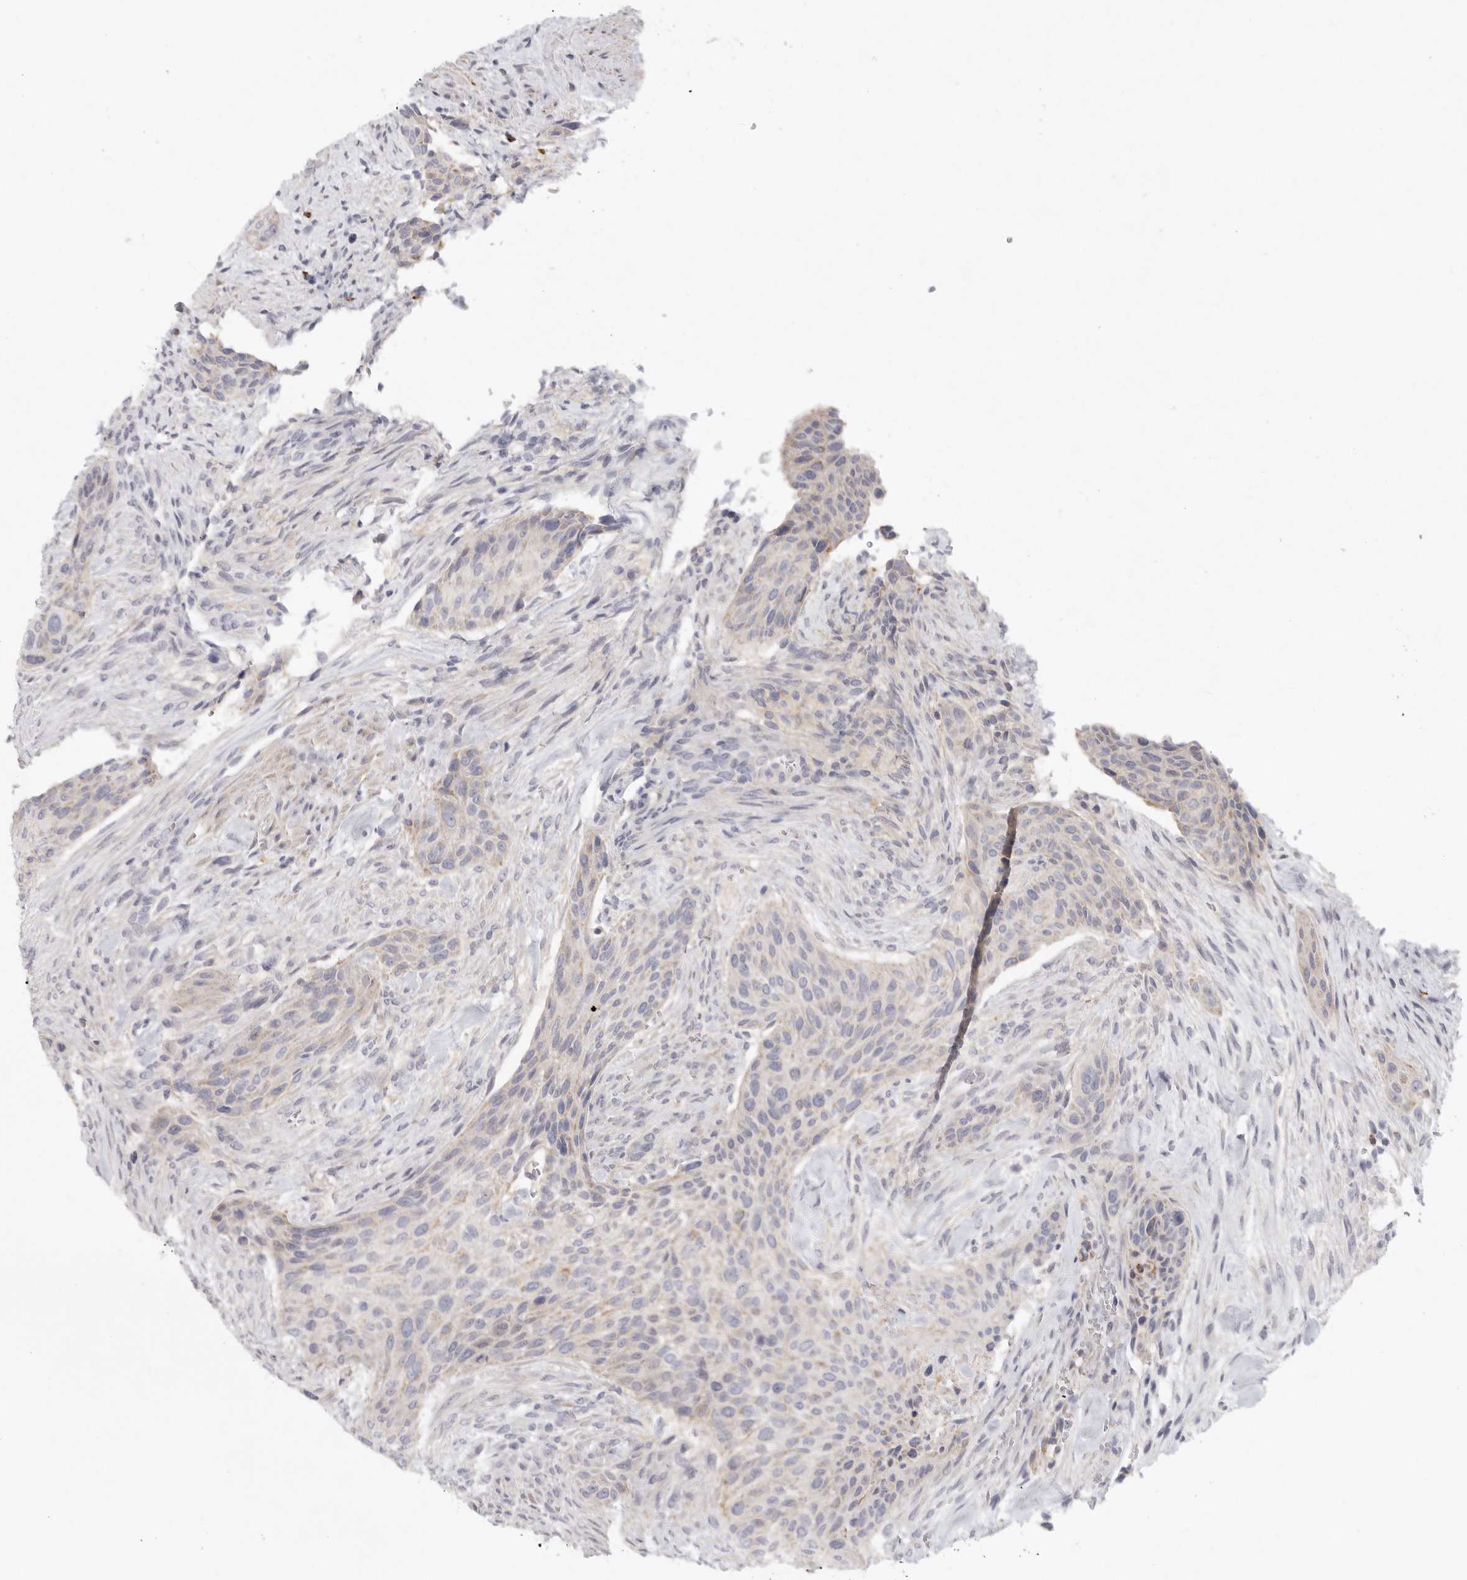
{"staining": {"intensity": "negative", "quantity": "none", "location": "none"}, "tissue": "urothelial cancer", "cell_type": "Tumor cells", "image_type": "cancer", "snomed": [{"axis": "morphology", "description": "Urothelial carcinoma, High grade"}, {"axis": "topography", "description": "Urinary bladder"}], "caption": "The image demonstrates no significant staining in tumor cells of urothelial cancer.", "gene": "ELP3", "patient": {"sex": "male", "age": 35}}